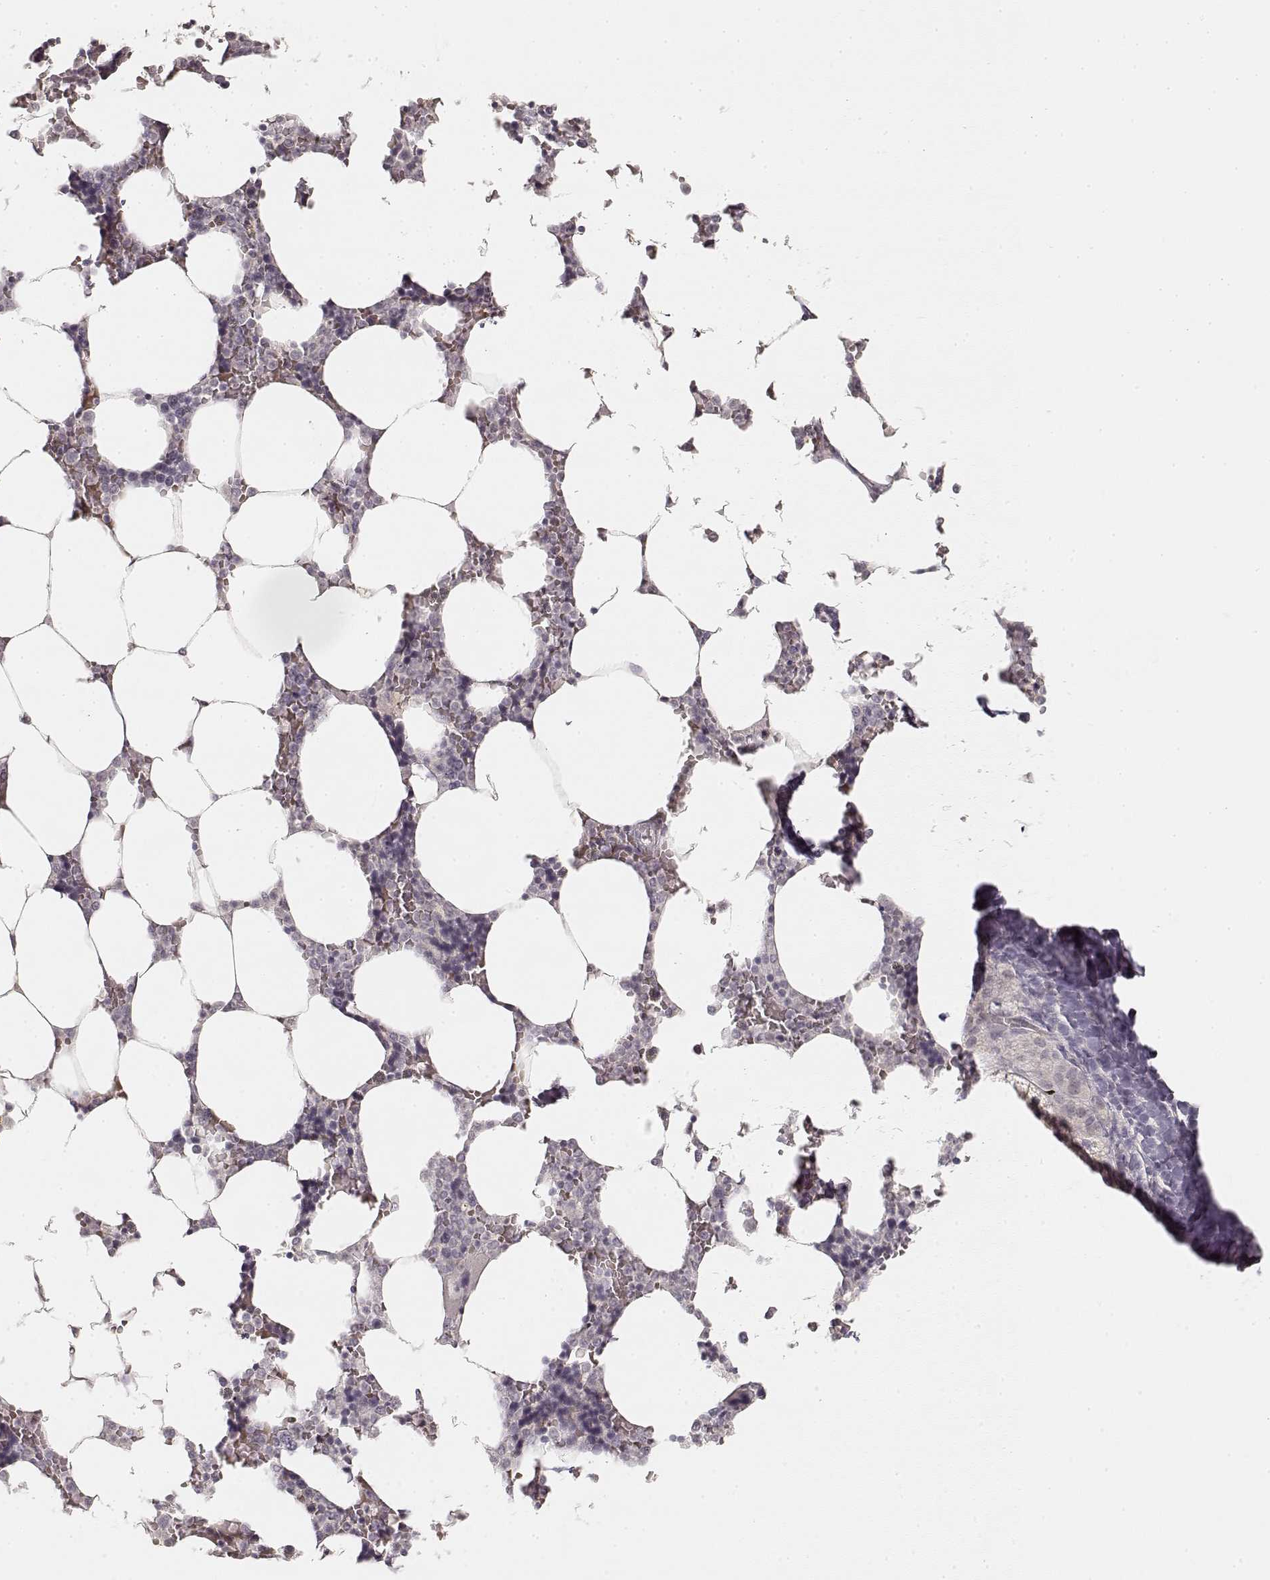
{"staining": {"intensity": "negative", "quantity": "none", "location": "none"}, "tissue": "bone marrow", "cell_type": "Hematopoietic cells", "image_type": "normal", "snomed": [{"axis": "morphology", "description": "Normal tissue, NOS"}, {"axis": "topography", "description": "Bone marrow"}], "caption": "A micrograph of bone marrow stained for a protein displays no brown staining in hematopoietic cells.", "gene": "LAMC2", "patient": {"sex": "female", "age": 52}}